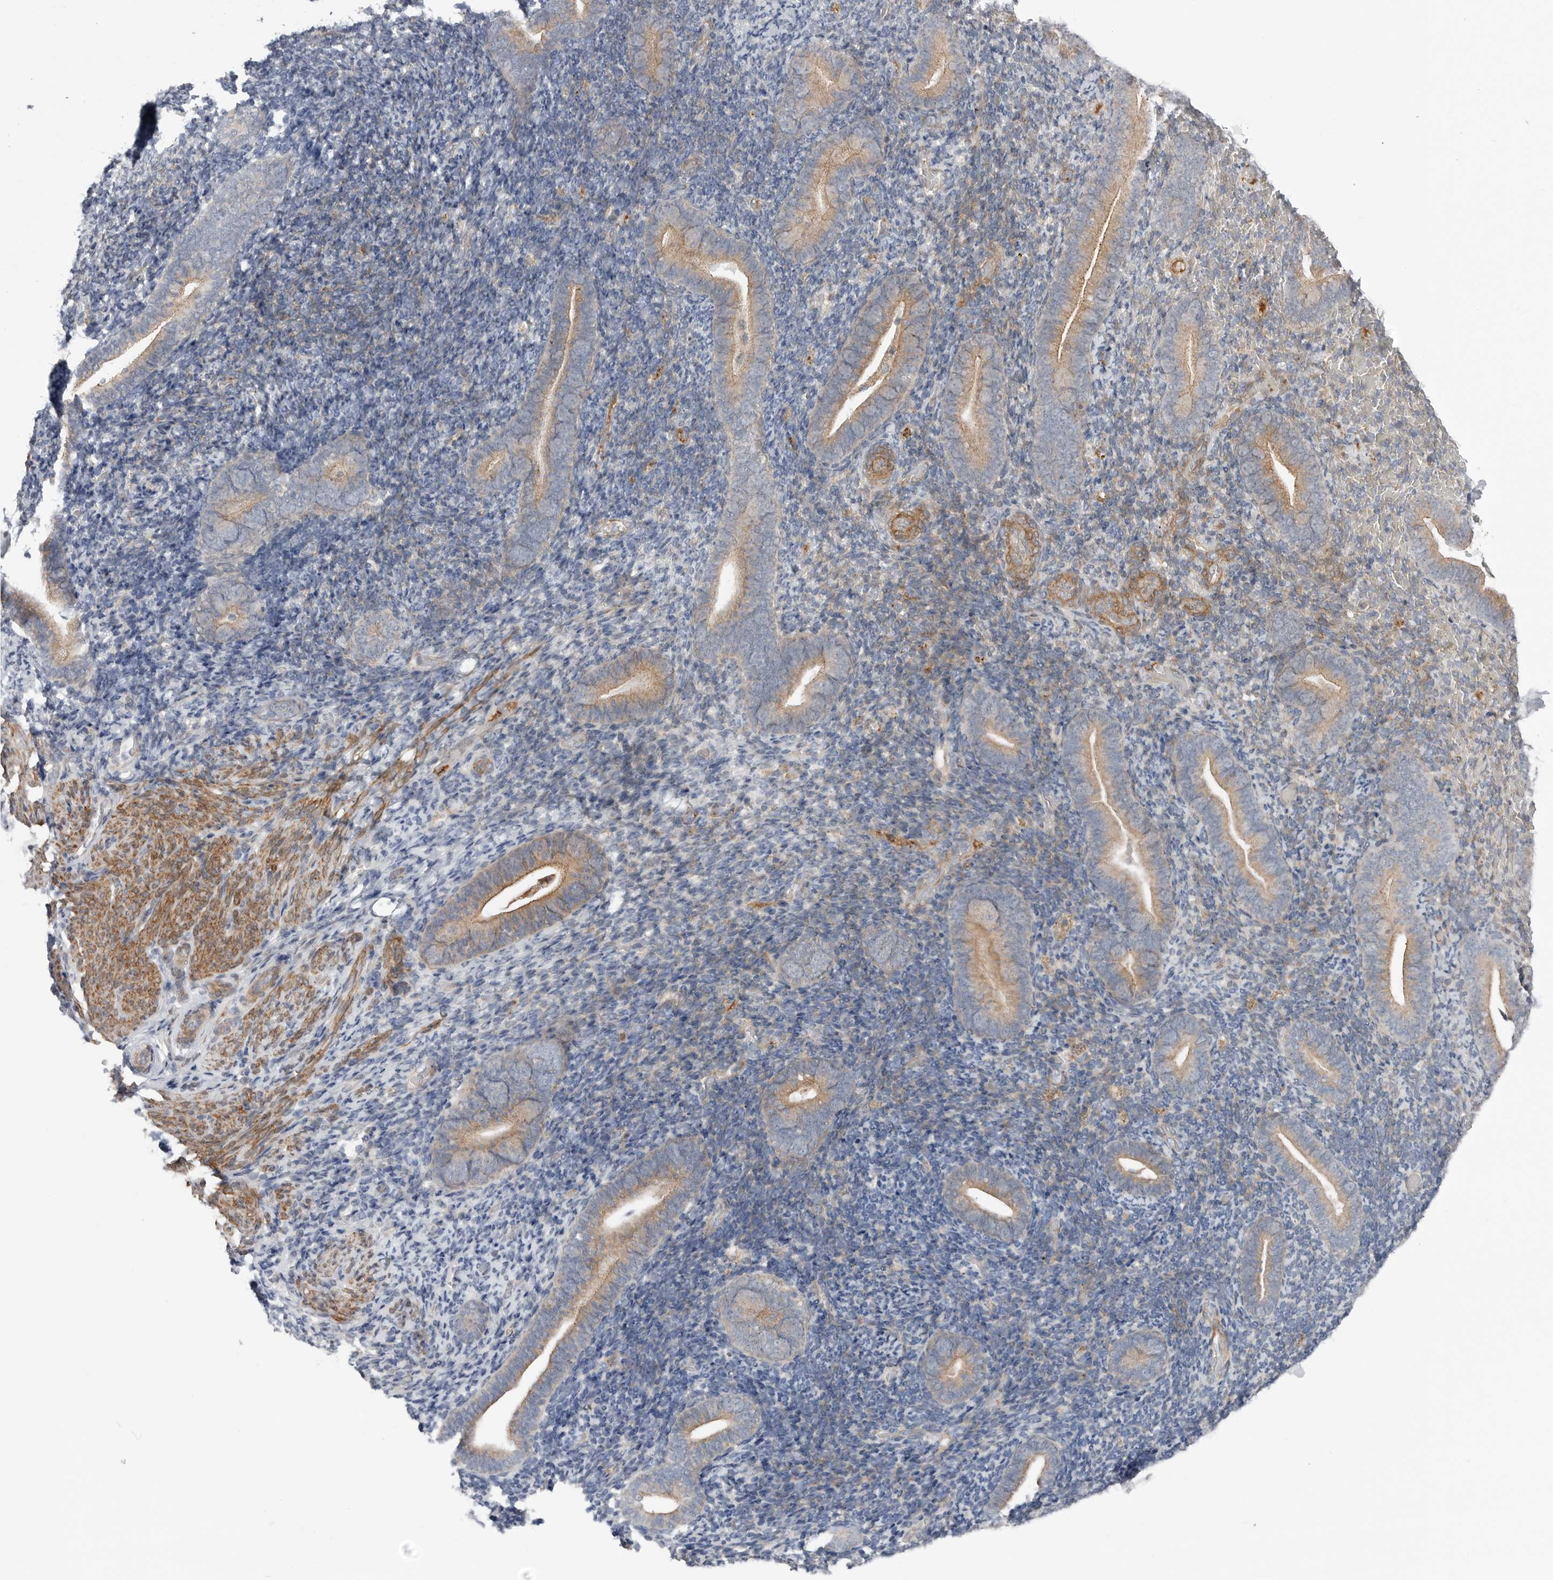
{"staining": {"intensity": "negative", "quantity": "none", "location": "none"}, "tissue": "endometrium", "cell_type": "Cells in endometrial stroma", "image_type": "normal", "snomed": [{"axis": "morphology", "description": "Normal tissue, NOS"}, {"axis": "topography", "description": "Endometrium"}], "caption": "The micrograph displays no staining of cells in endometrial stroma in normal endometrium.", "gene": "SCP2", "patient": {"sex": "female", "age": 51}}